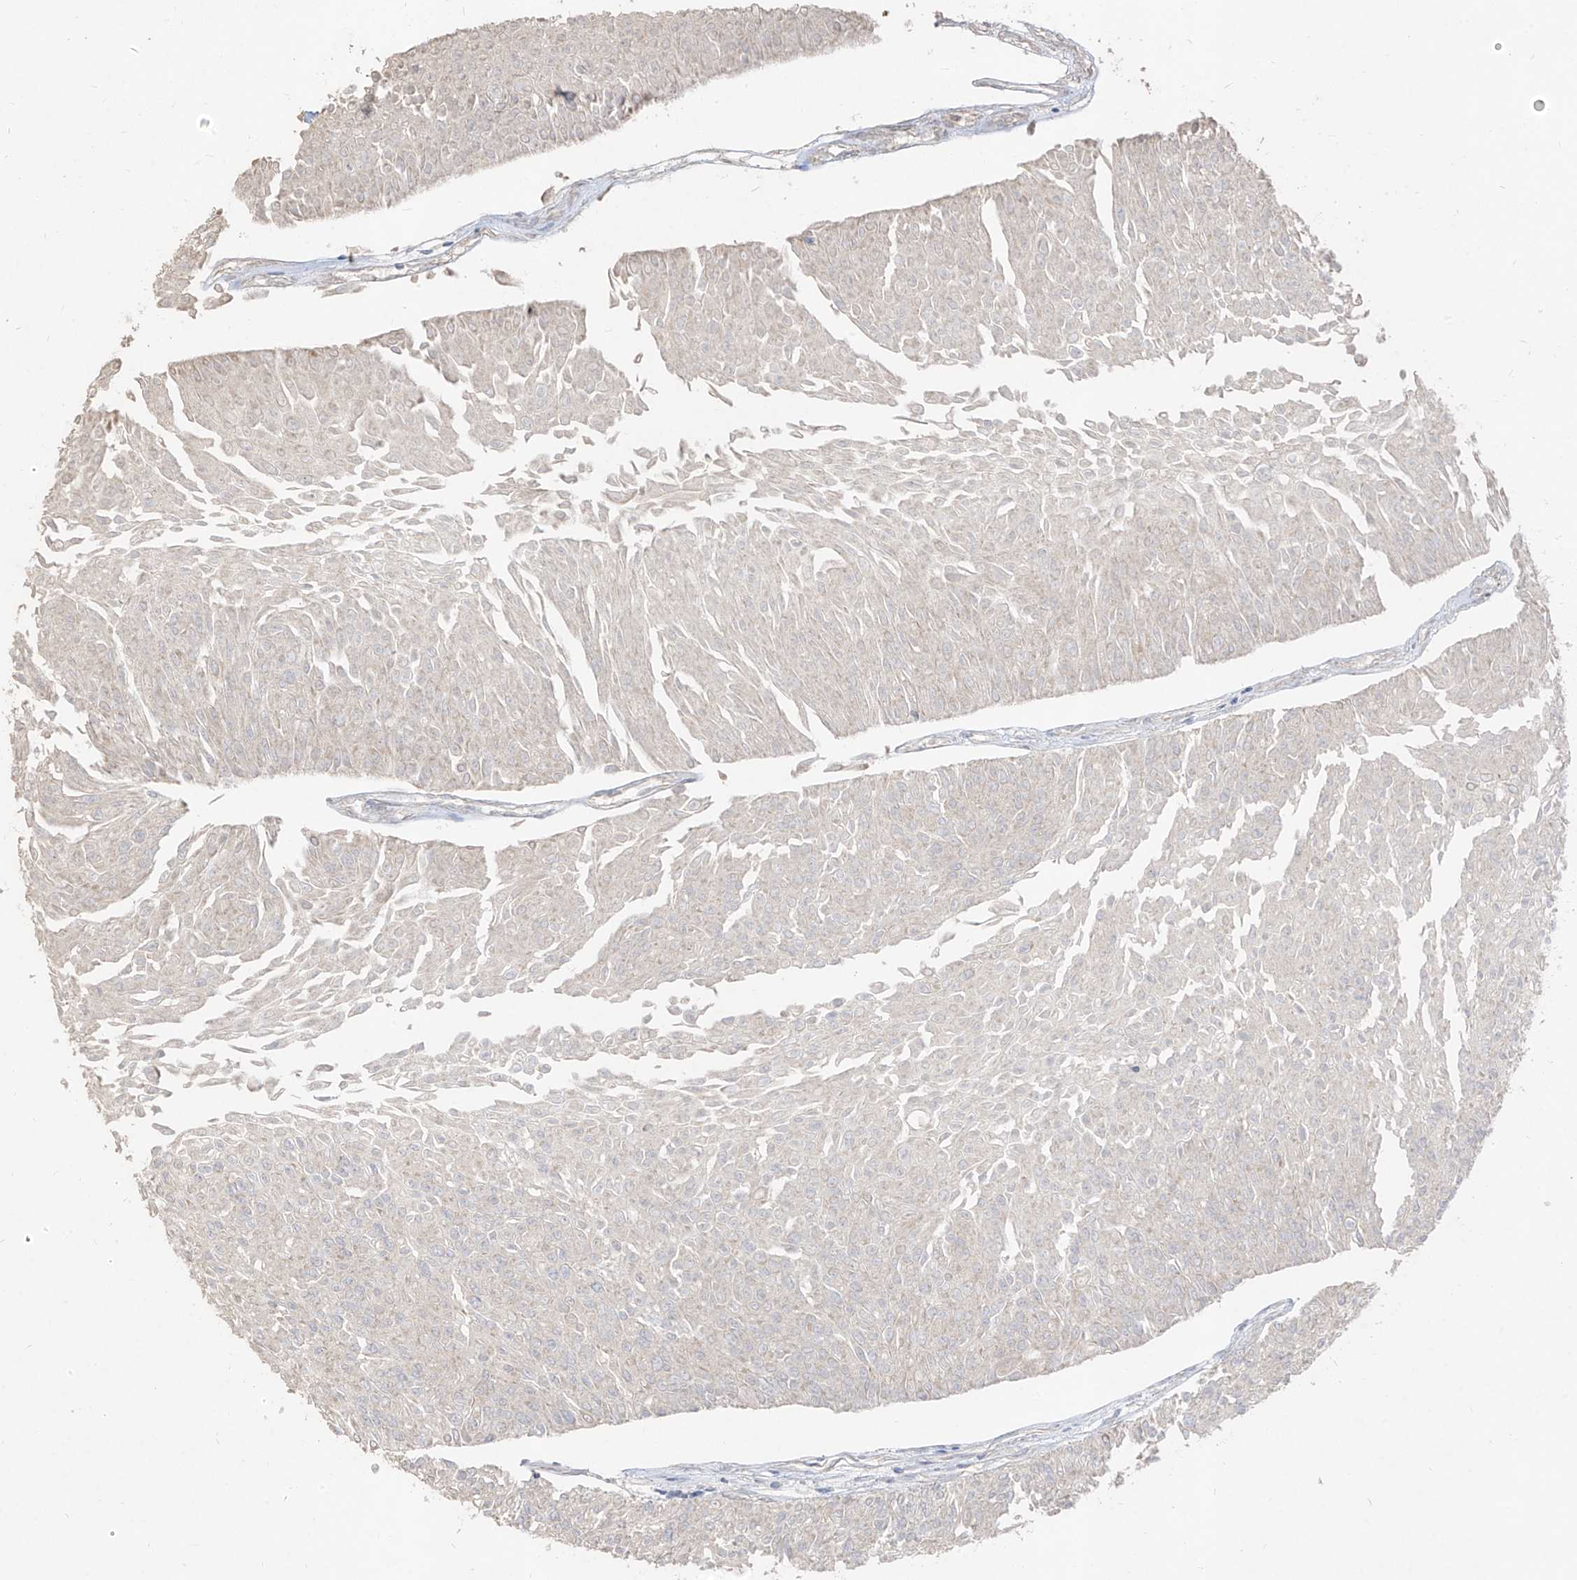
{"staining": {"intensity": "negative", "quantity": "none", "location": "none"}, "tissue": "urothelial cancer", "cell_type": "Tumor cells", "image_type": "cancer", "snomed": [{"axis": "morphology", "description": "Urothelial carcinoma, Low grade"}, {"axis": "topography", "description": "Urinary bladder"}], "caption": "Immunohistochemistry (IHC) image of human urothelial carcinoma (low-grade) stained for a protein (brown), which displays no staining in tumor cells.", "gene": "ZZEF1", "patient": {"sex": "male", "age": 67}}